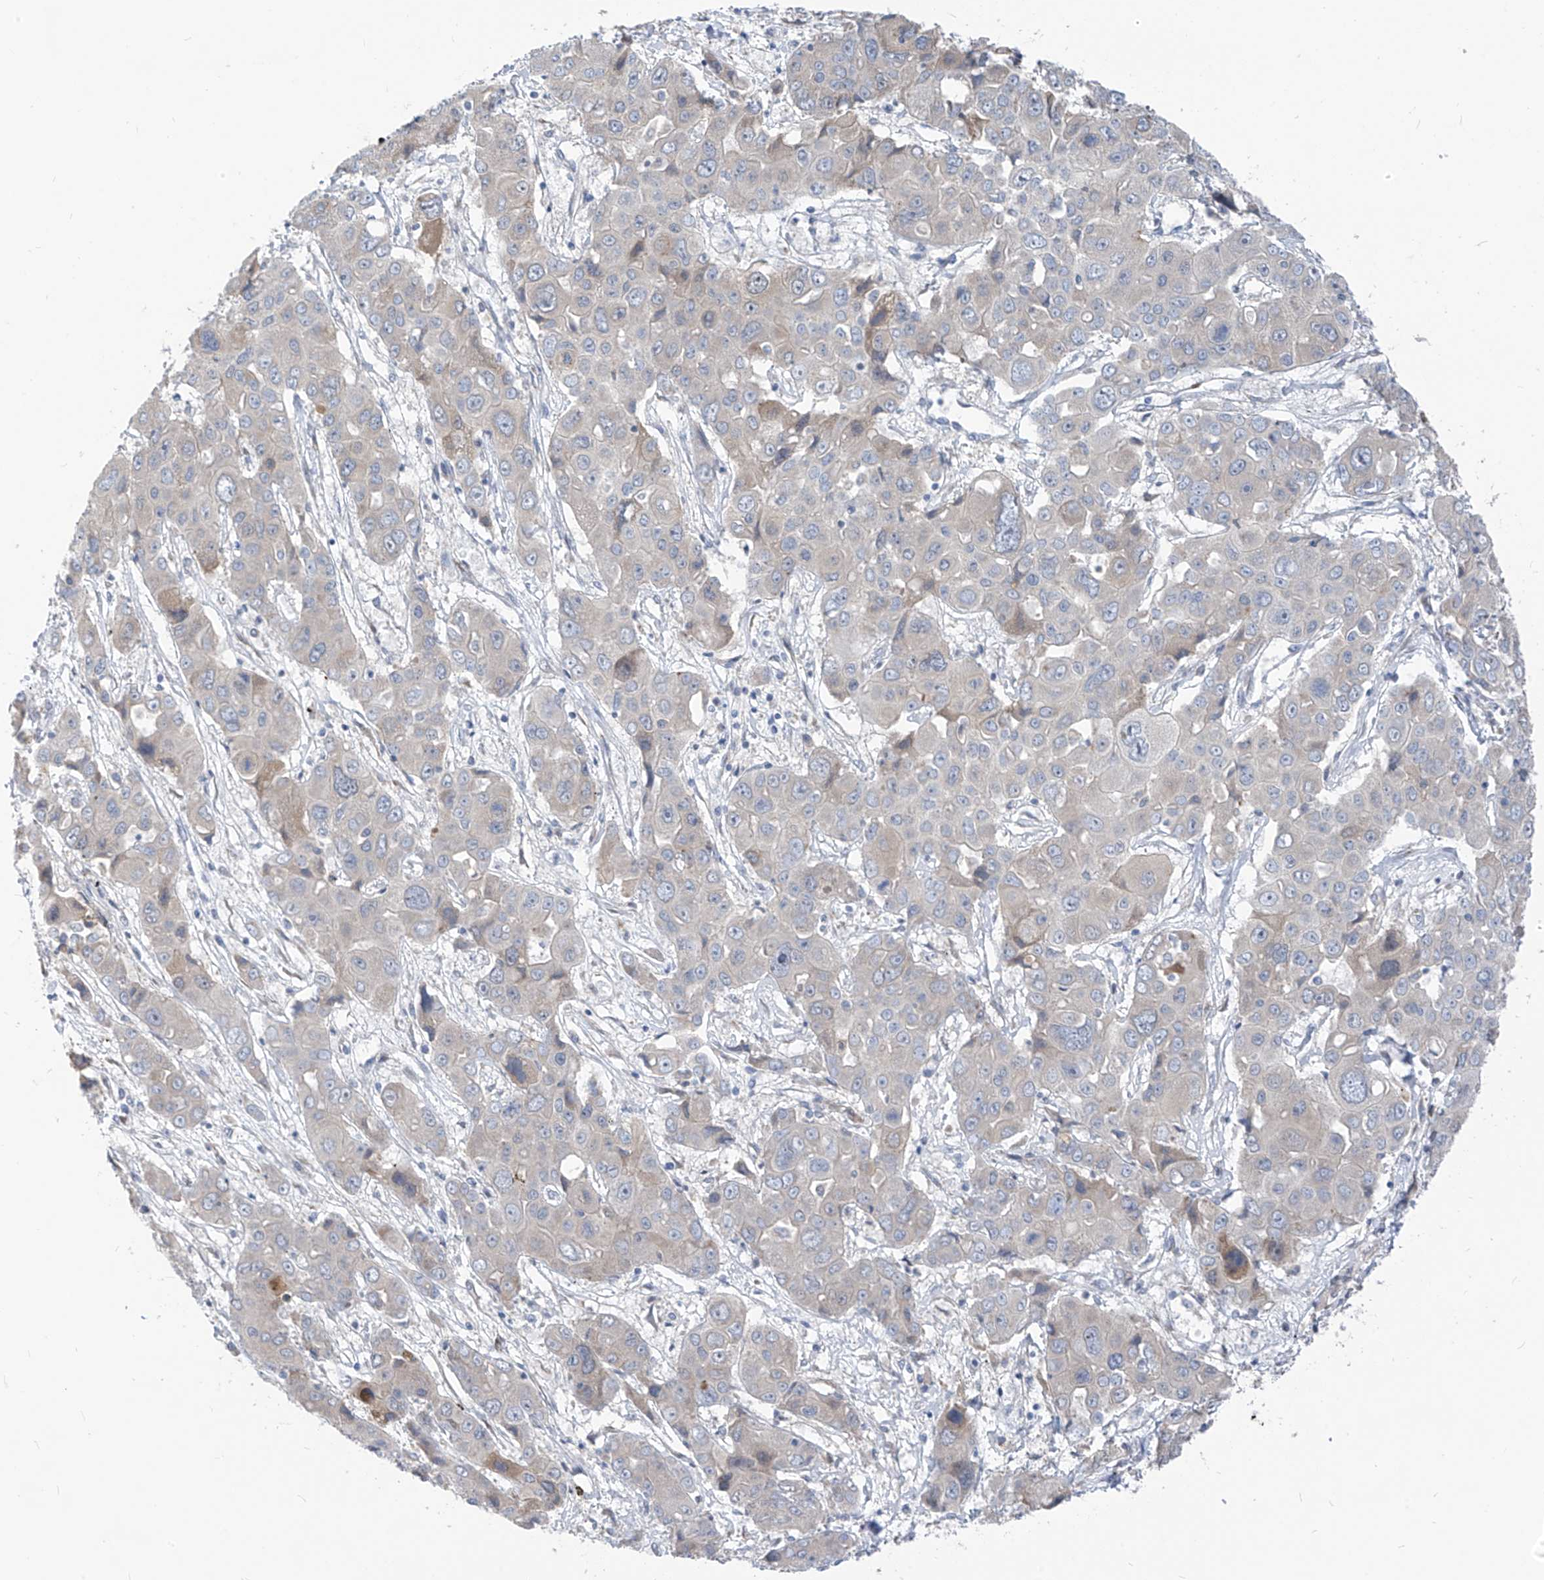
{"staining": {"intensity": "negative", "quantity": "none", "location": "none"}, "tissue": "liver cancer", "cell_type": "Tumor cells", "image_type": "cancer", "snomed": [{"axis": "morphology", "description": "Cholangiocarcinoma"}, {"axis": "topography", "description": "Liver"}], "caption": "Liver cancer was stained to show a protein in brown. There is no significant staining in tumor cells. Nuclei are stained in blue.", "gene": "LDAH", "patient": {"sex": "male", "age": 67}}